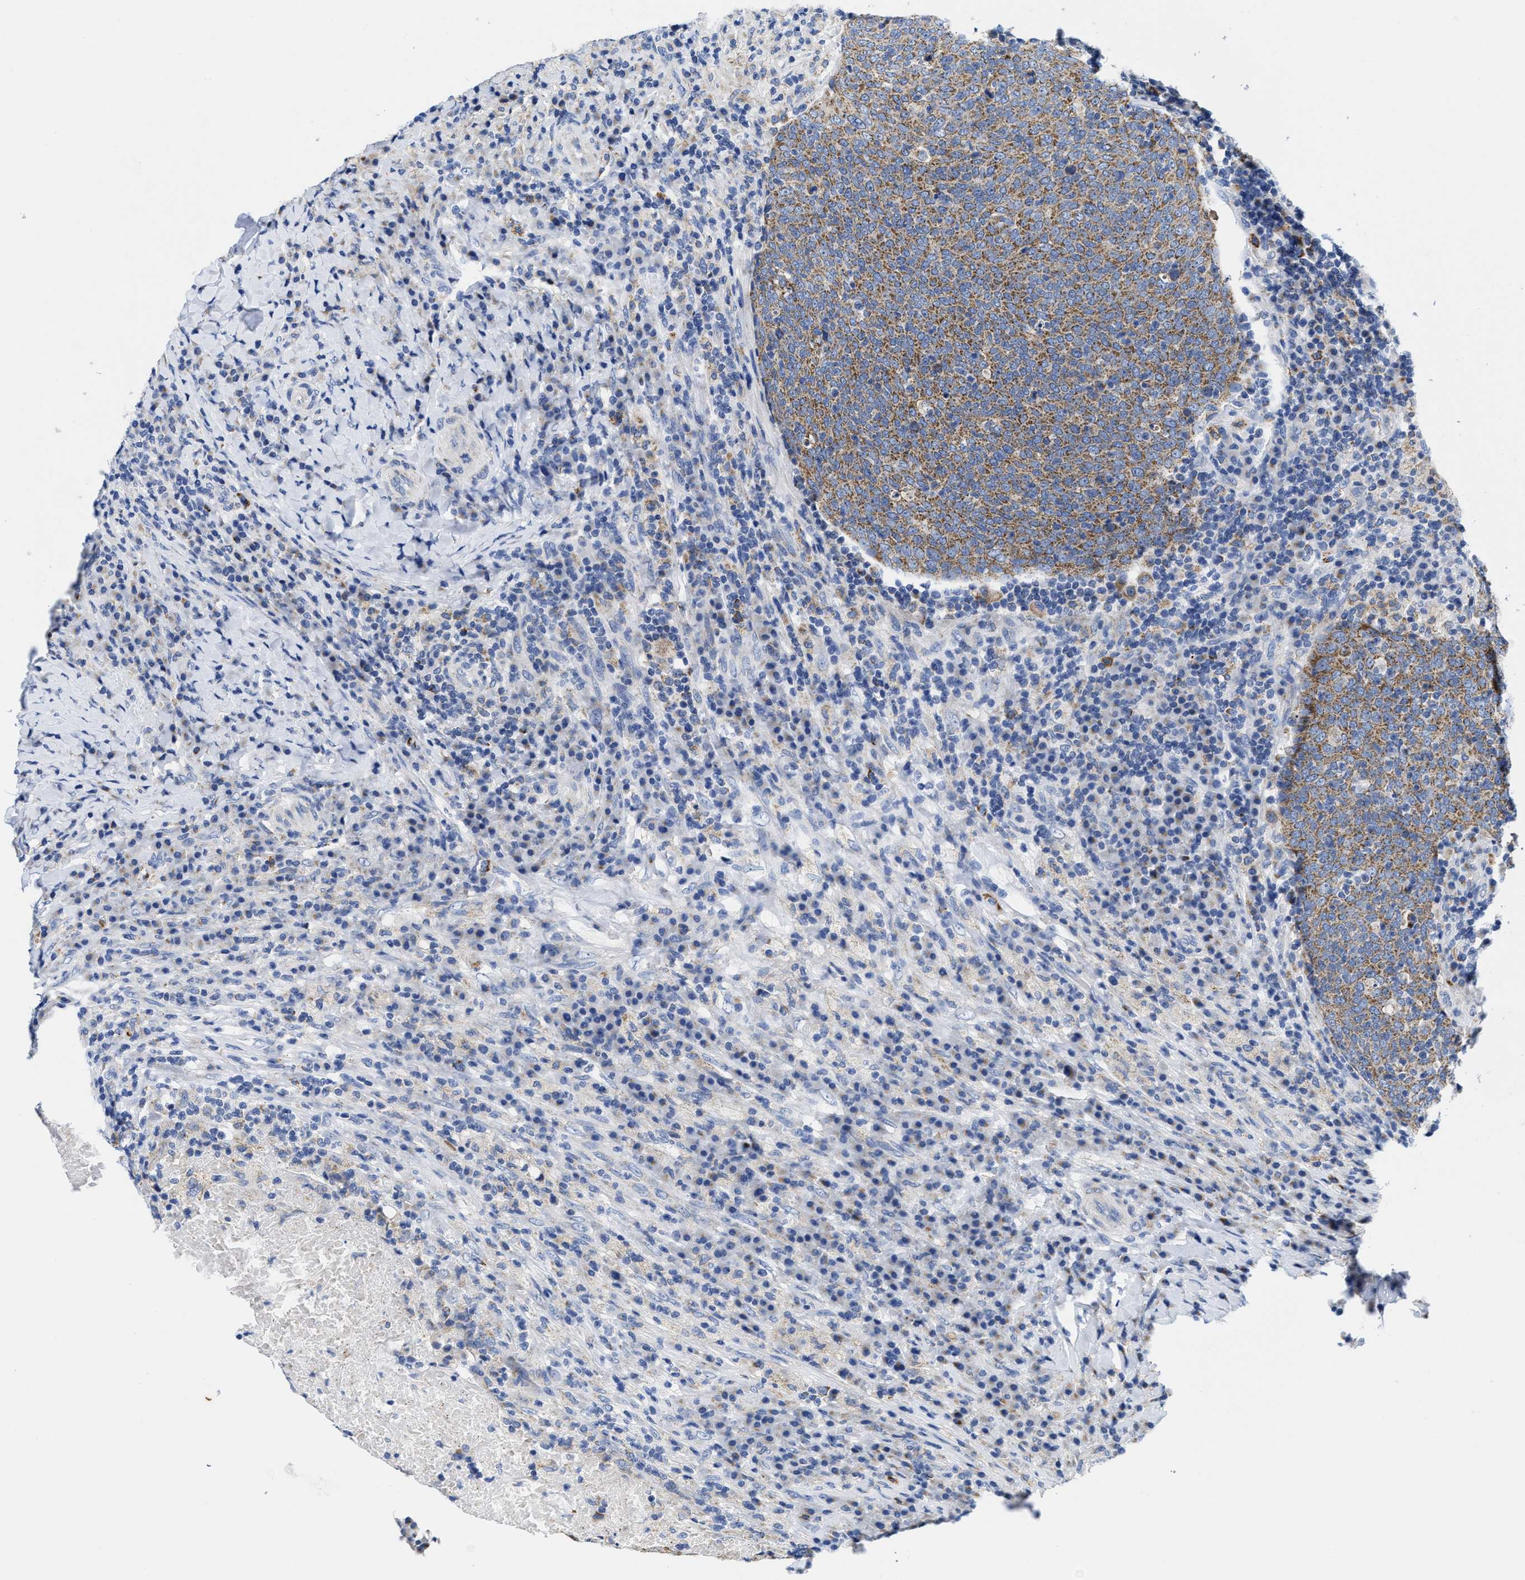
{"staining": {"intensity": "moderate", "quantity": ">75%", "location": "cytoplasmic/membranous"}, "tissue": "head and neck cancer", "cell_type": "Tumor cells", "image_type": "cancer", "snomed": [{"axis": "morphology", "description": "Squamous cell carcinoma, NOS"}, {"axis": "morphology", "description": "Squamous cell carcinoma, metastatic, NOS"}, {"axis": "topography", "description": "Lymph node"}, {"axis": "topography", "description": "Head-Neck"}], "caption": "A high-resolution image shows immunohistochemistry staining of head and neck cancer (squamous cell carcinoma), which reveals moderate cytoplasmic/membranous expression in about >75% of tumor cells.", "gene": "TBRG4", "patient": {"sex": "male", "age": 62}}